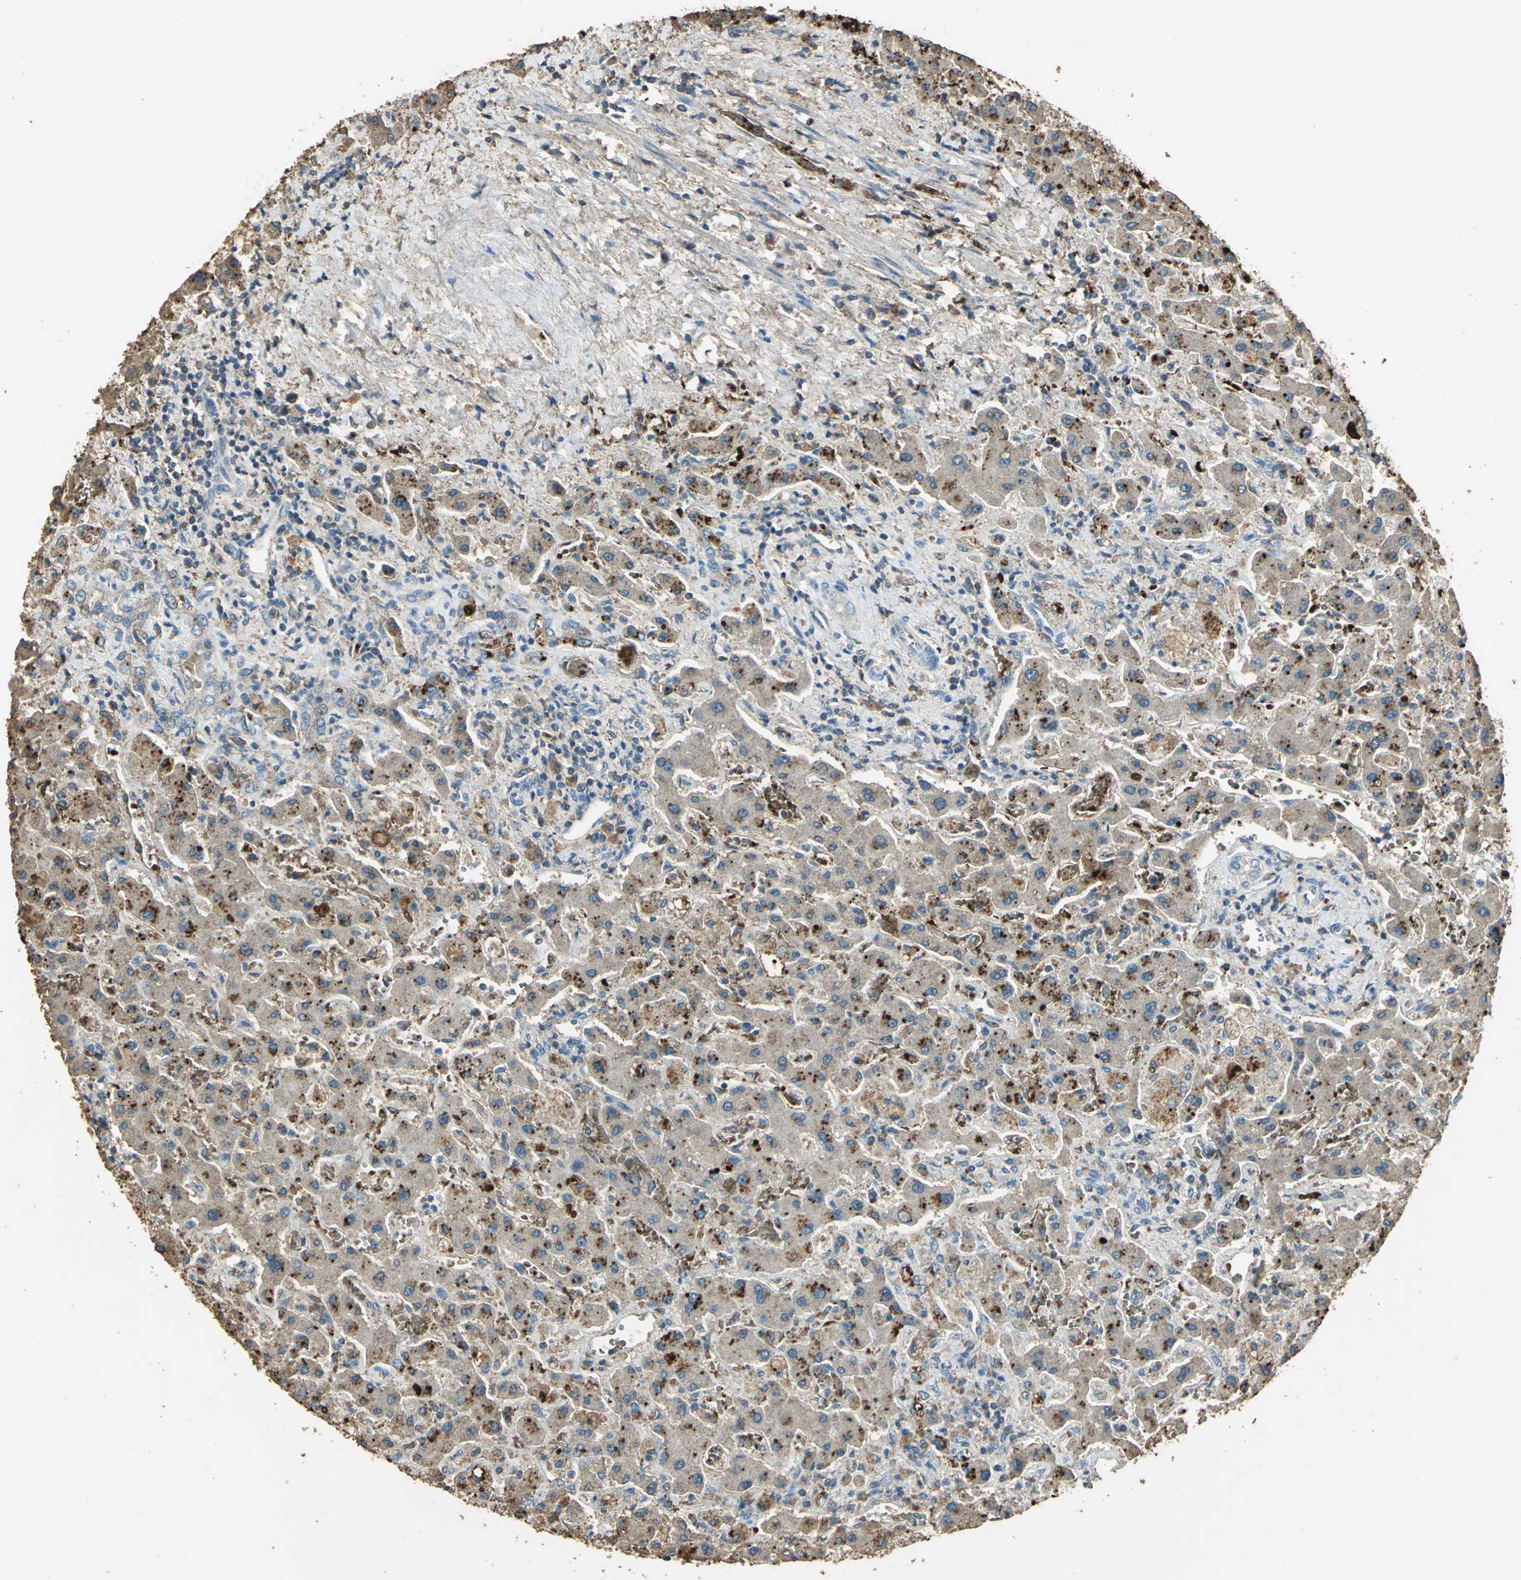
{"staining": {"intensity": "moderate", "quantity": "25%-75%", "location": "cytoplasmic/membranous"}, "tissue": "liver cancer", "cell_type": "Tumor cells", "image_type": "cancer", "snomed": [{"axis": "morphology", "description": "Cholangiocarcinoma"}, {"axis": "topography", "description": "Liver"}], "caption": "Immunohistochemistry (IHC) micrograph of neoplastic tissue: human liver cancer stained using immunohistochemistry reveals medium levels of moderate protein expression localized specifically in the cytoplasmic/membranous of tumor cells, appearing as a cytoplasmic/membranous brown color.", "gene": "TRAPPC2", "patient": {"sex": "male", "age": 50}}